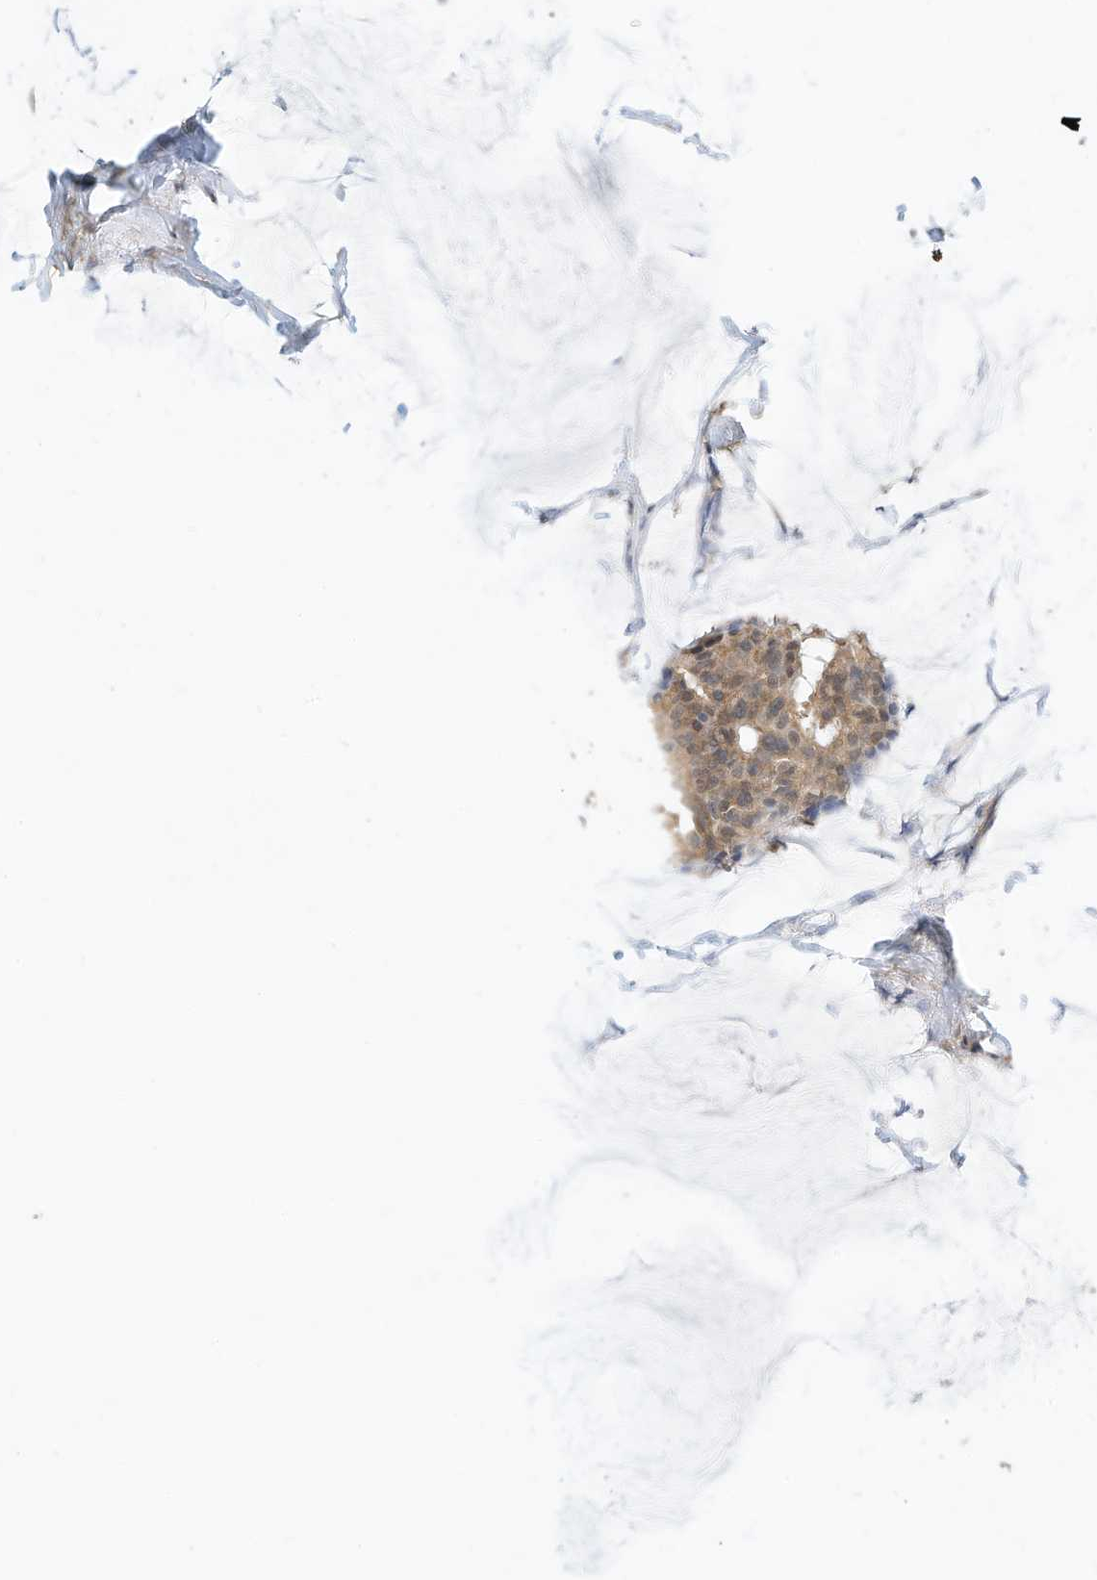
{"staining": {"intensity": "weak", "quantity": ">75%", "location": "cytoplasmic/membranous"}, "tissue": "breast cancer", "cell_type": "Tumor cells", "image_type": "cancer", "snomed": [{"axis": "morphology", "description": "Duct carcinoma"}, {"axis": "topography", "description": "Breast"}], "caption": "Immunohistochemical staining of breast cancer (infiltrating ductal carcinoma) demonstrates low levels of weak cytoplasmic/membranous staining in approximately >75% of tumor cells.", "gene": "OFD1", "patient": {"sex": "female", "age": 93}}